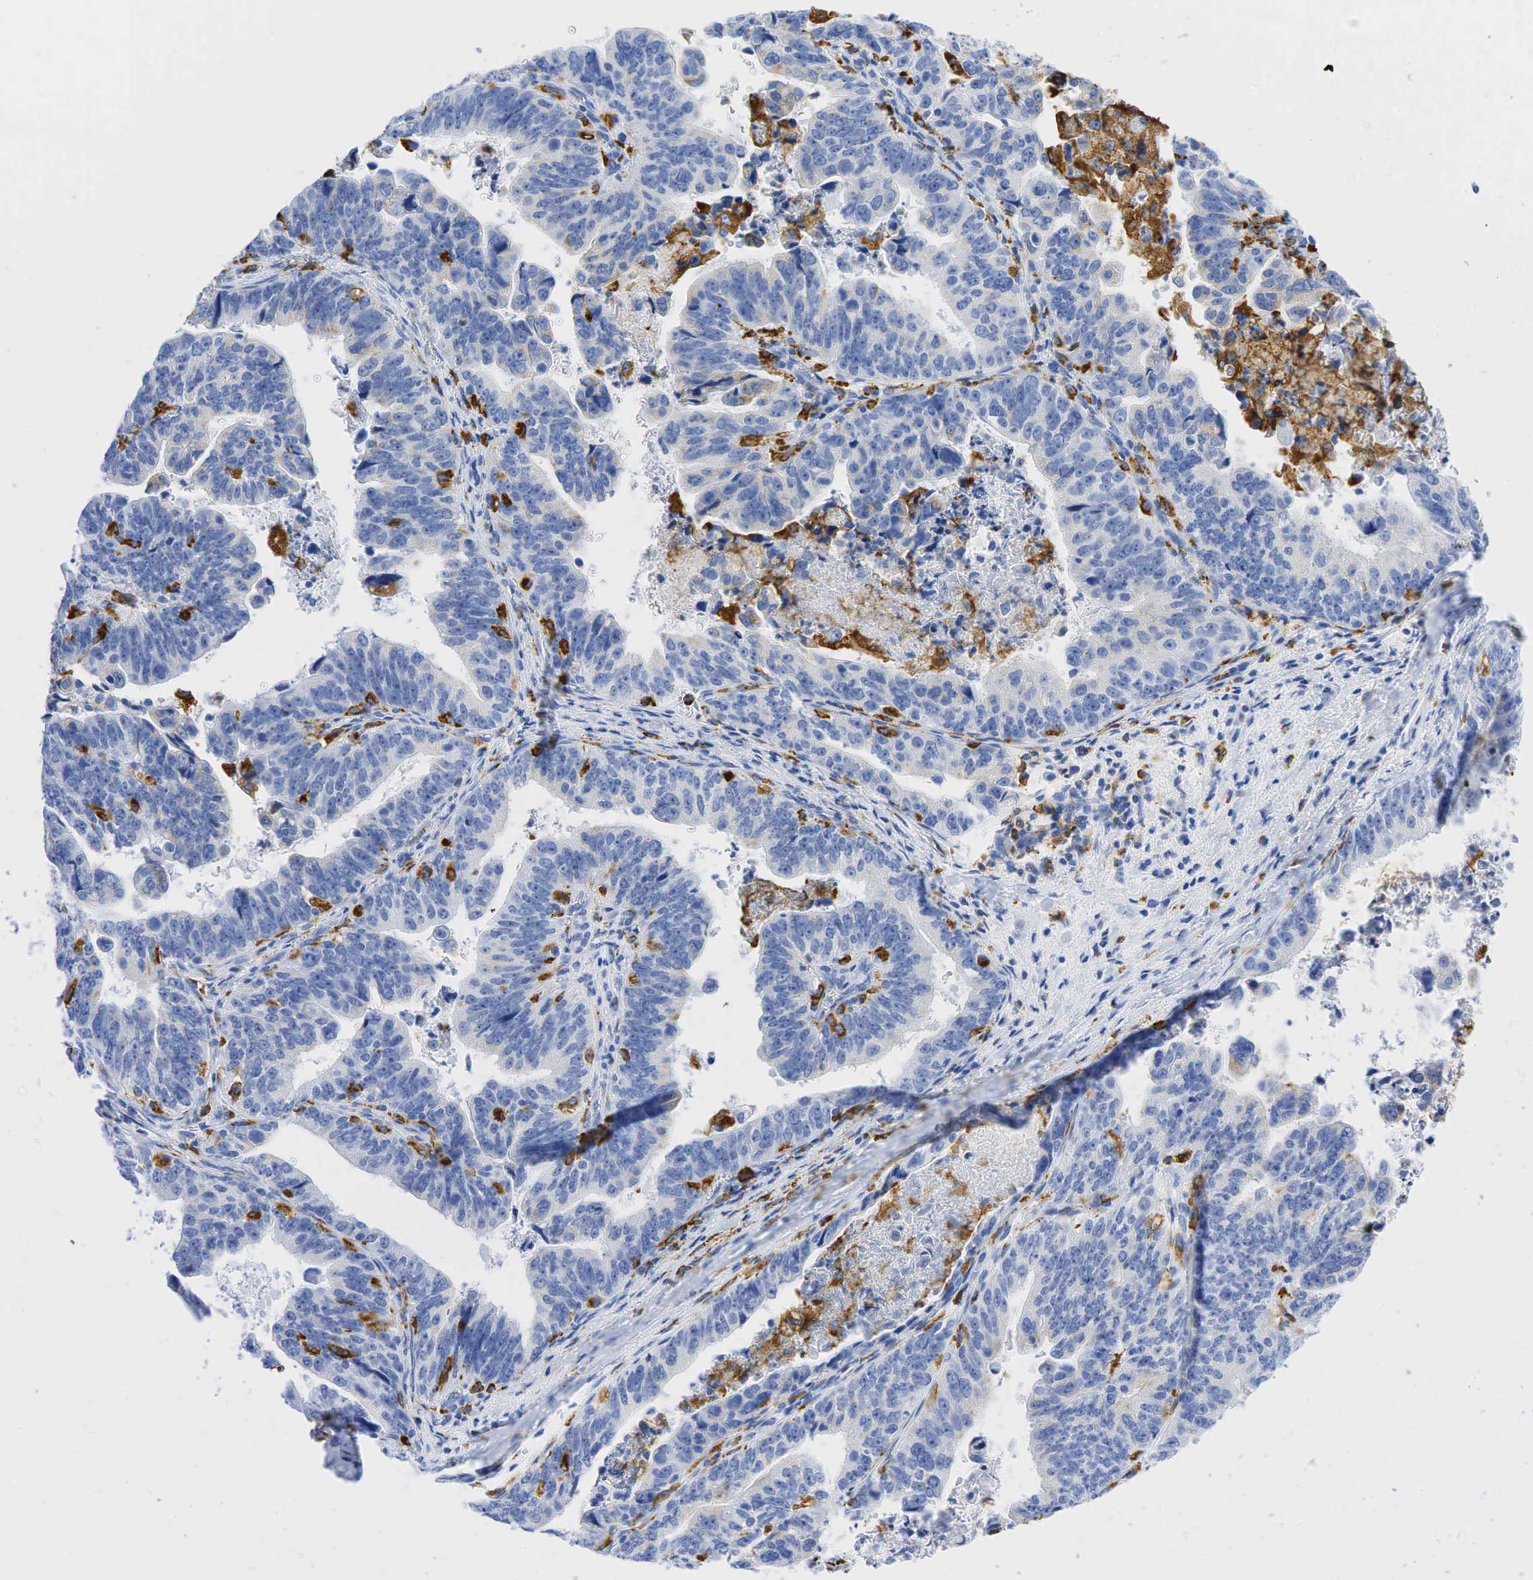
{"staining": {"intensity": "negative", "quantity": "none", "location": "none"}, "tissue": "stomach cancer", "cell_type": "Tumor cells", "image_type": "cancer", "snomed": [{"axis": "morphology", "description": "Adenocarcinoma, NOS"}, {"axis": "topography", "description": "Stomach, upper"}], "caption": "The immunohistochemistry (IHC) micrograph has no significant expression in tumor cells of adenocarcinoma (stomach) tissue. Nuclei are stained in blue.", "gene": "CD68", "patient": {"sex": "female", "age": 50}}